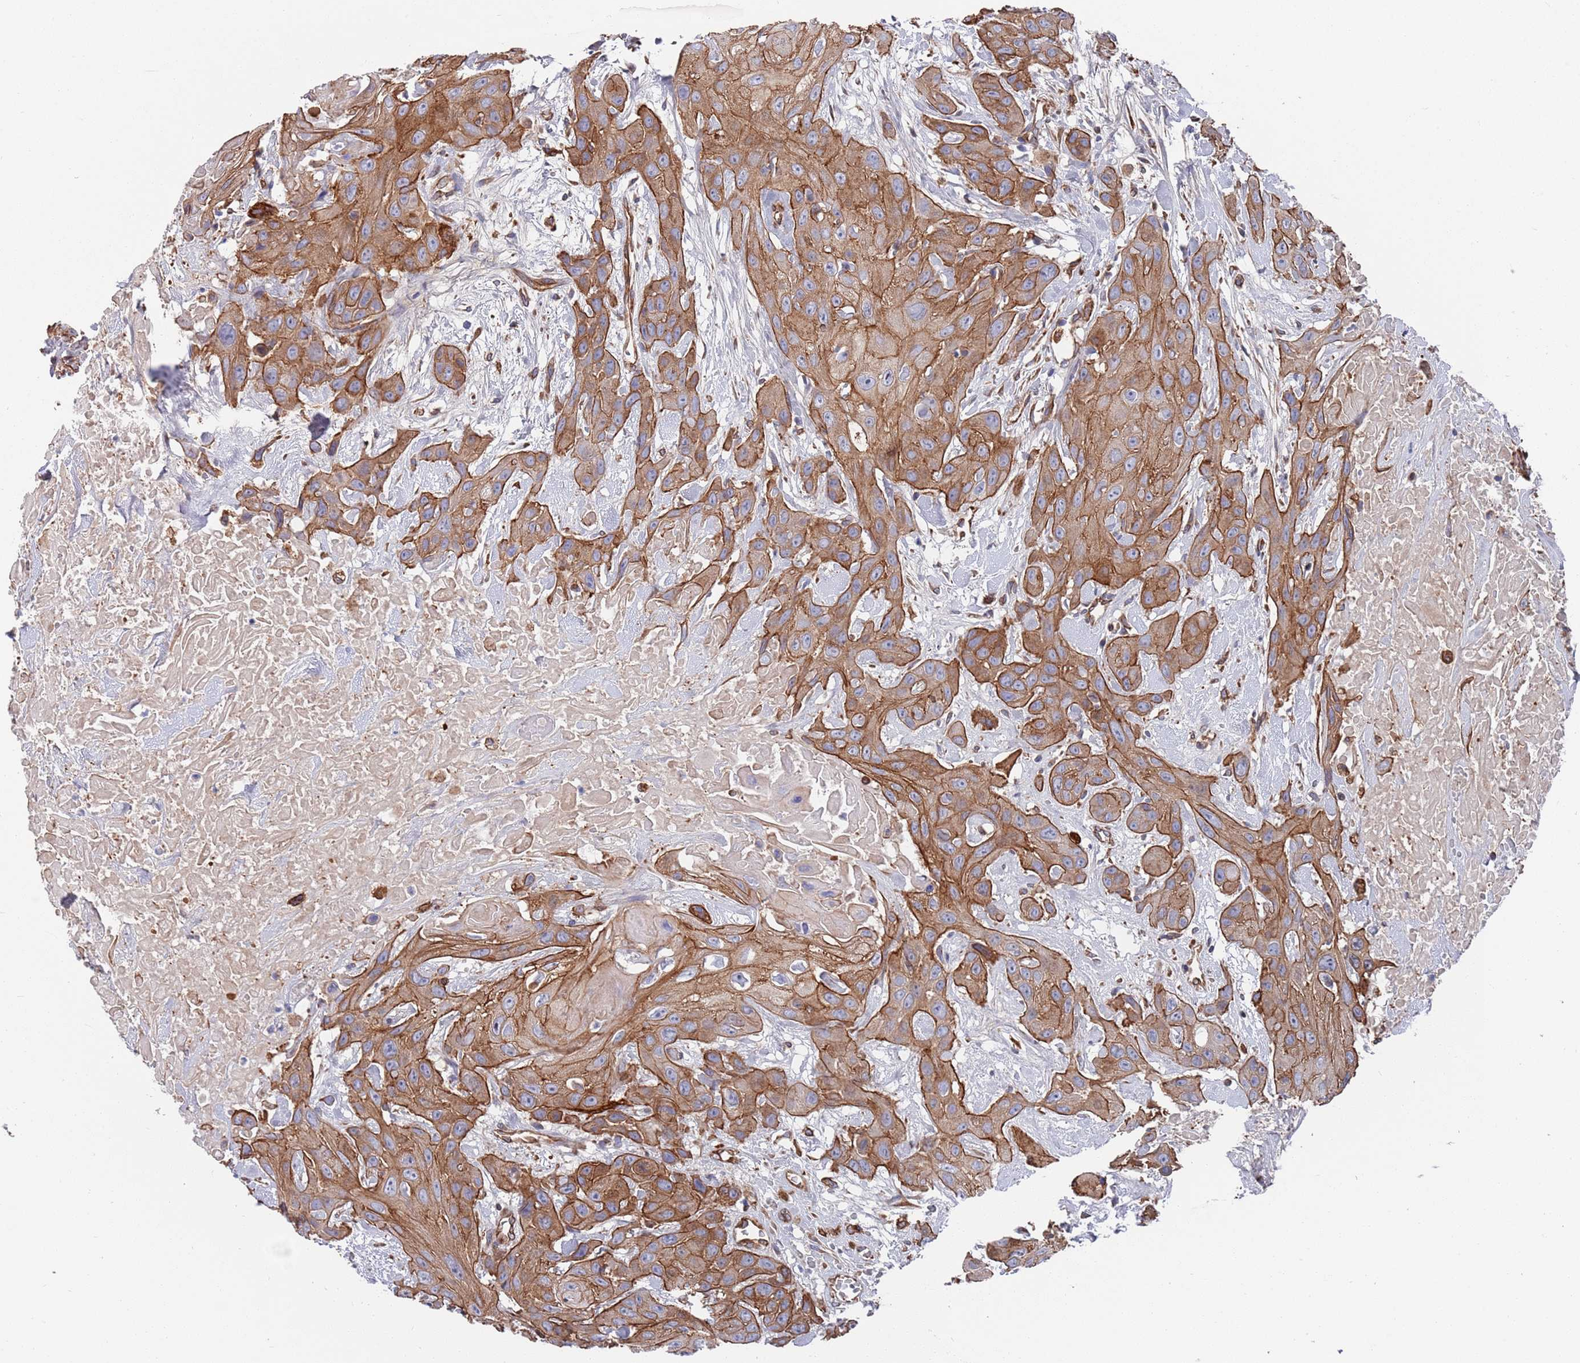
{"staining": {"intensity": "strong", "quantity": ">75%", "location": "cytoplasmic/membranous"}, "tissue": "head and neck cancer", "cell_type": "Tumor cells", "image_type": "cancer", "snomed": [{"axis": "morphology", "description": "Squamous cell carcinoma, NOS"}, {"axis": "topography", "description": "Head-Neck"}], "caption": "Strong cytoplasmic/membranous positivity is seen in about >75% of tumor cells in head and neck squamous cell carcinoma. Using DAB (3,3'-diaminobenzidine) (brown) and hematoxylin (blue) stains, captured at high magnification using brightfield microscopy.", "gene": "JAKMIP2", "patient": {"sex": "male", "age": 81}}